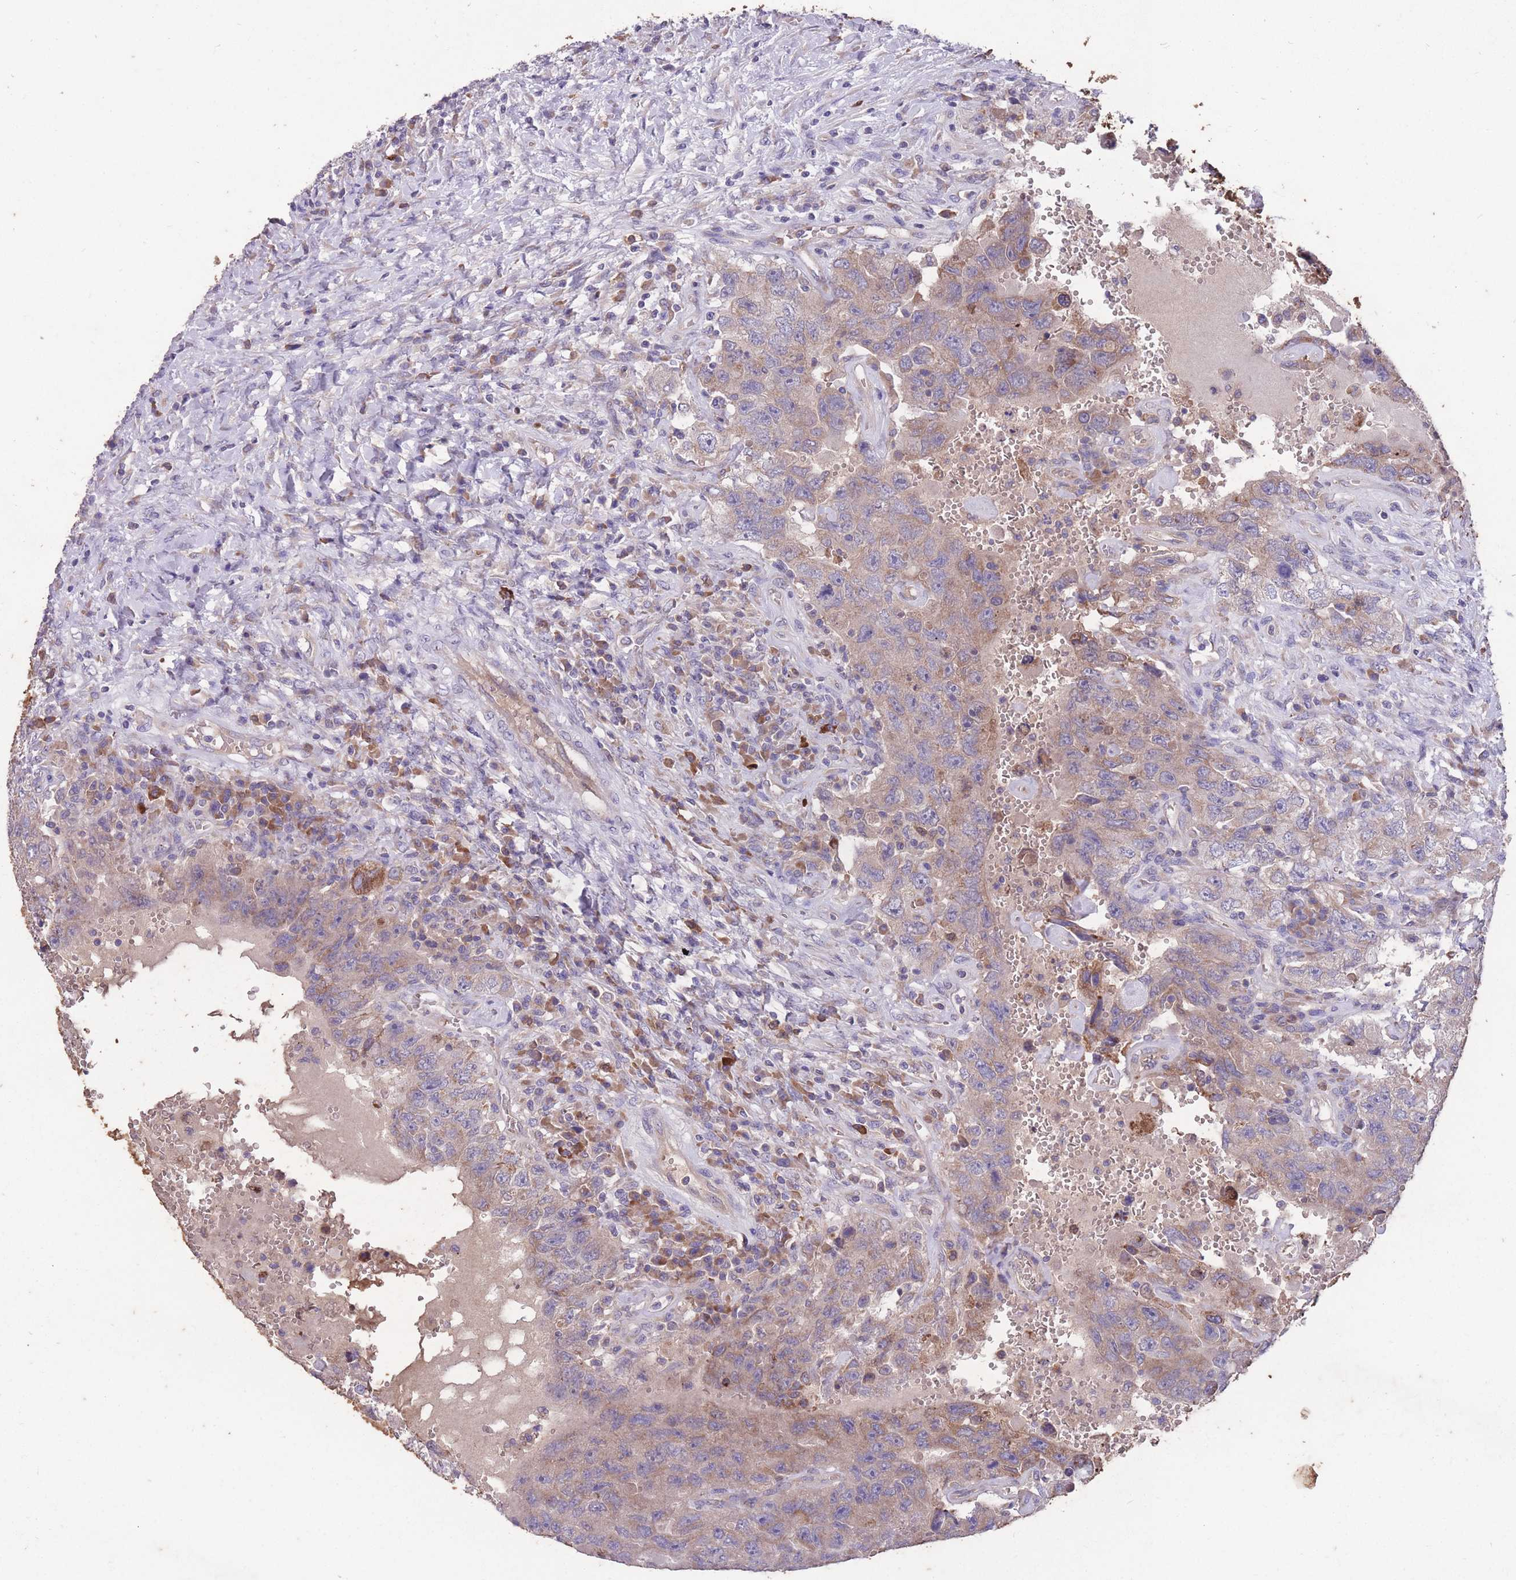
{"staining": {"intensity": "weak", "quantity": ">75%", "location": "cytoplasmic/membranous"}, "tissue": "testis cancer", "cell_type": "Tumor cells", "image_type": "cancer", "snomed": [{"axis": "morphology", "description": "Carcinoma, Embryonal, NOS"}, {"axis": "topography", "description": "Testis"}], "caption": "Protein expression analysis of testis cancer reveals weak cytoplasmic/membranous positivity in about >75% of tumor cells.", "gene": "STIM2", "patient": {"sex": "male", "age": 26}}